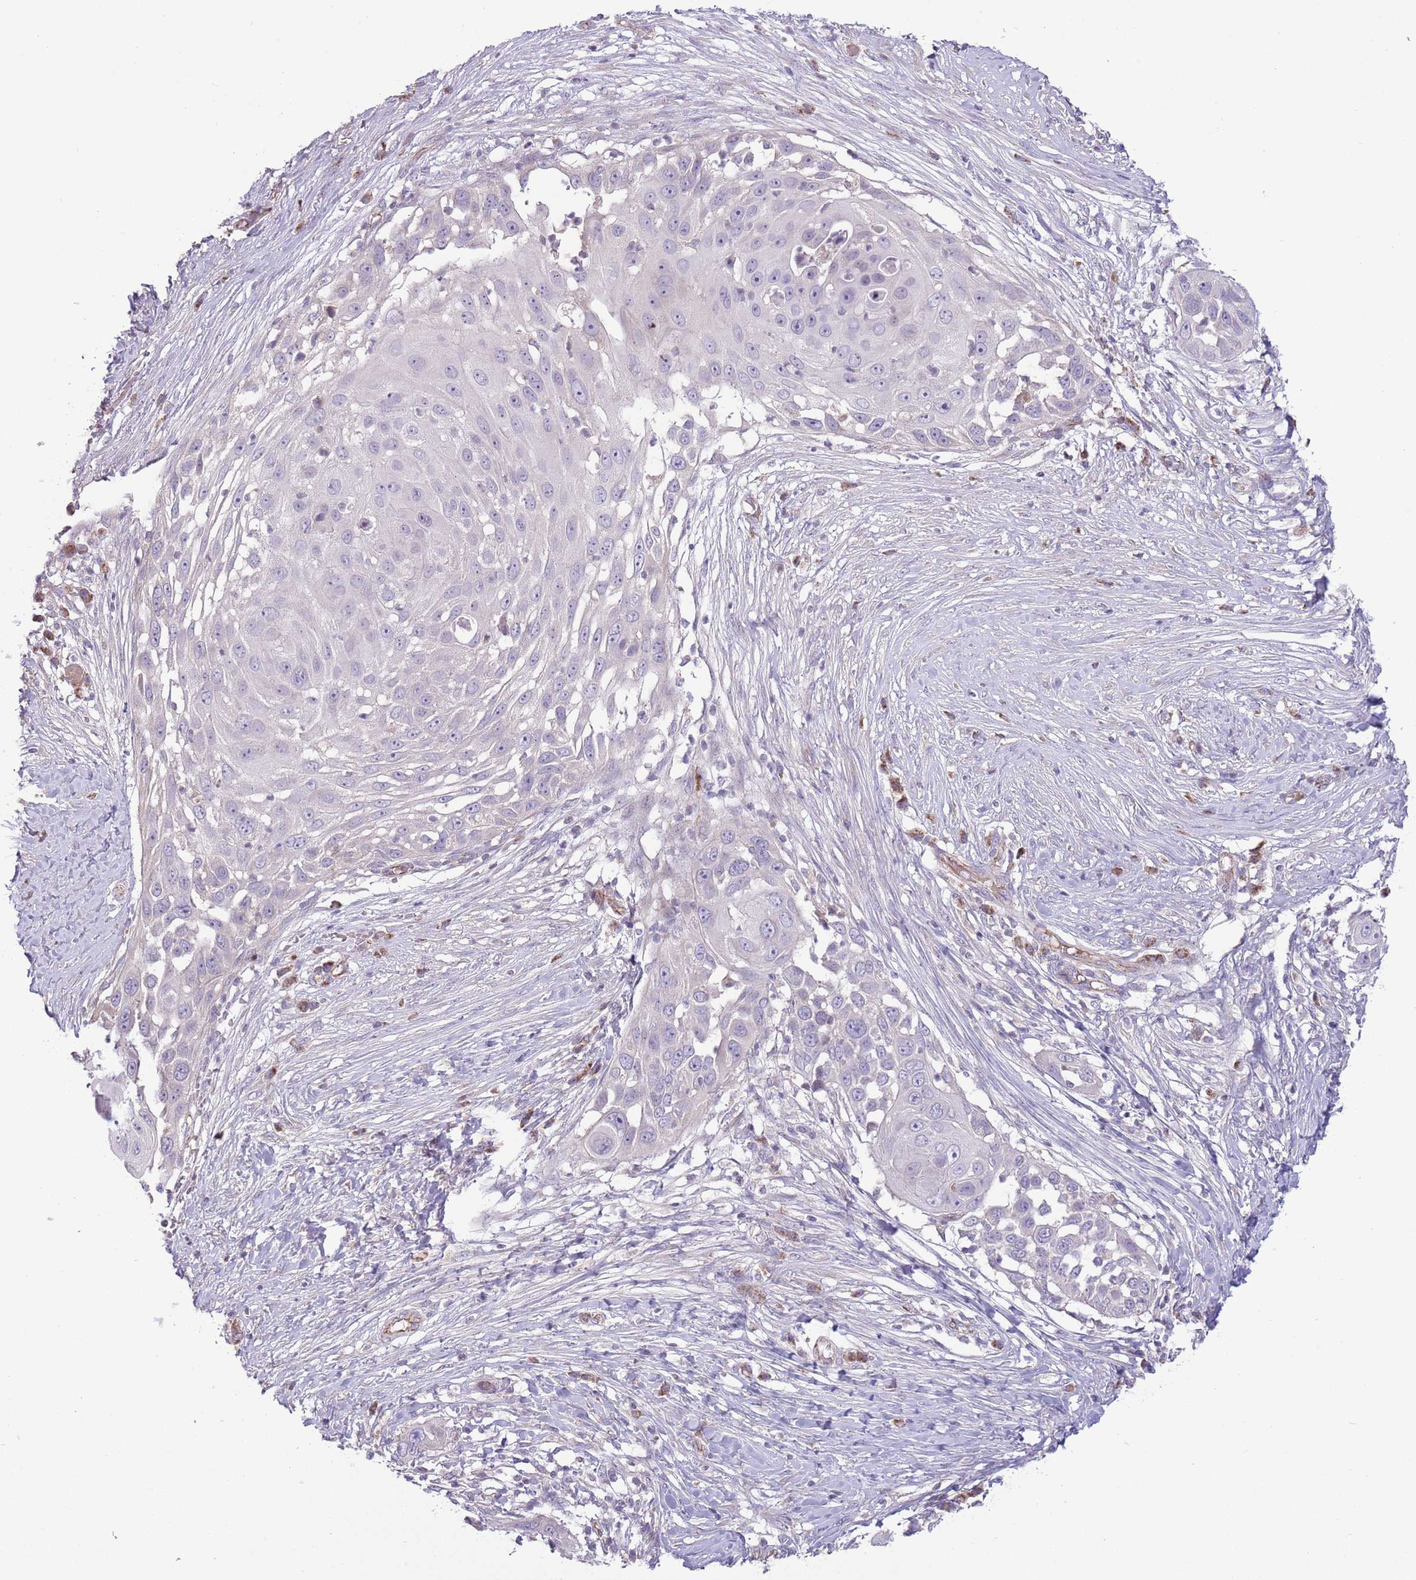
{"staining": {"intensity": "negative", "quantity": "none", "location": "none"}, "tissue": "skin cancer", "cell_type": "Tumor cells", "image_type": "cancer", "snomed": [{"axis": "morphology", "description": "Squamous cell carcinoma, NOS"}, {"axis": "topography", "description": "Skin"}], "caption": "This is a photomicrograph of immunohistochemistry (IHC) staining of squamous cell carcinoma (skin), which shows no expression in tumor cells. (DAB immunohistochemistry (IHC) with hematoxylin counter stain).", "gene": "DPP10", "patient": {"sex": "female", "age": 44}}